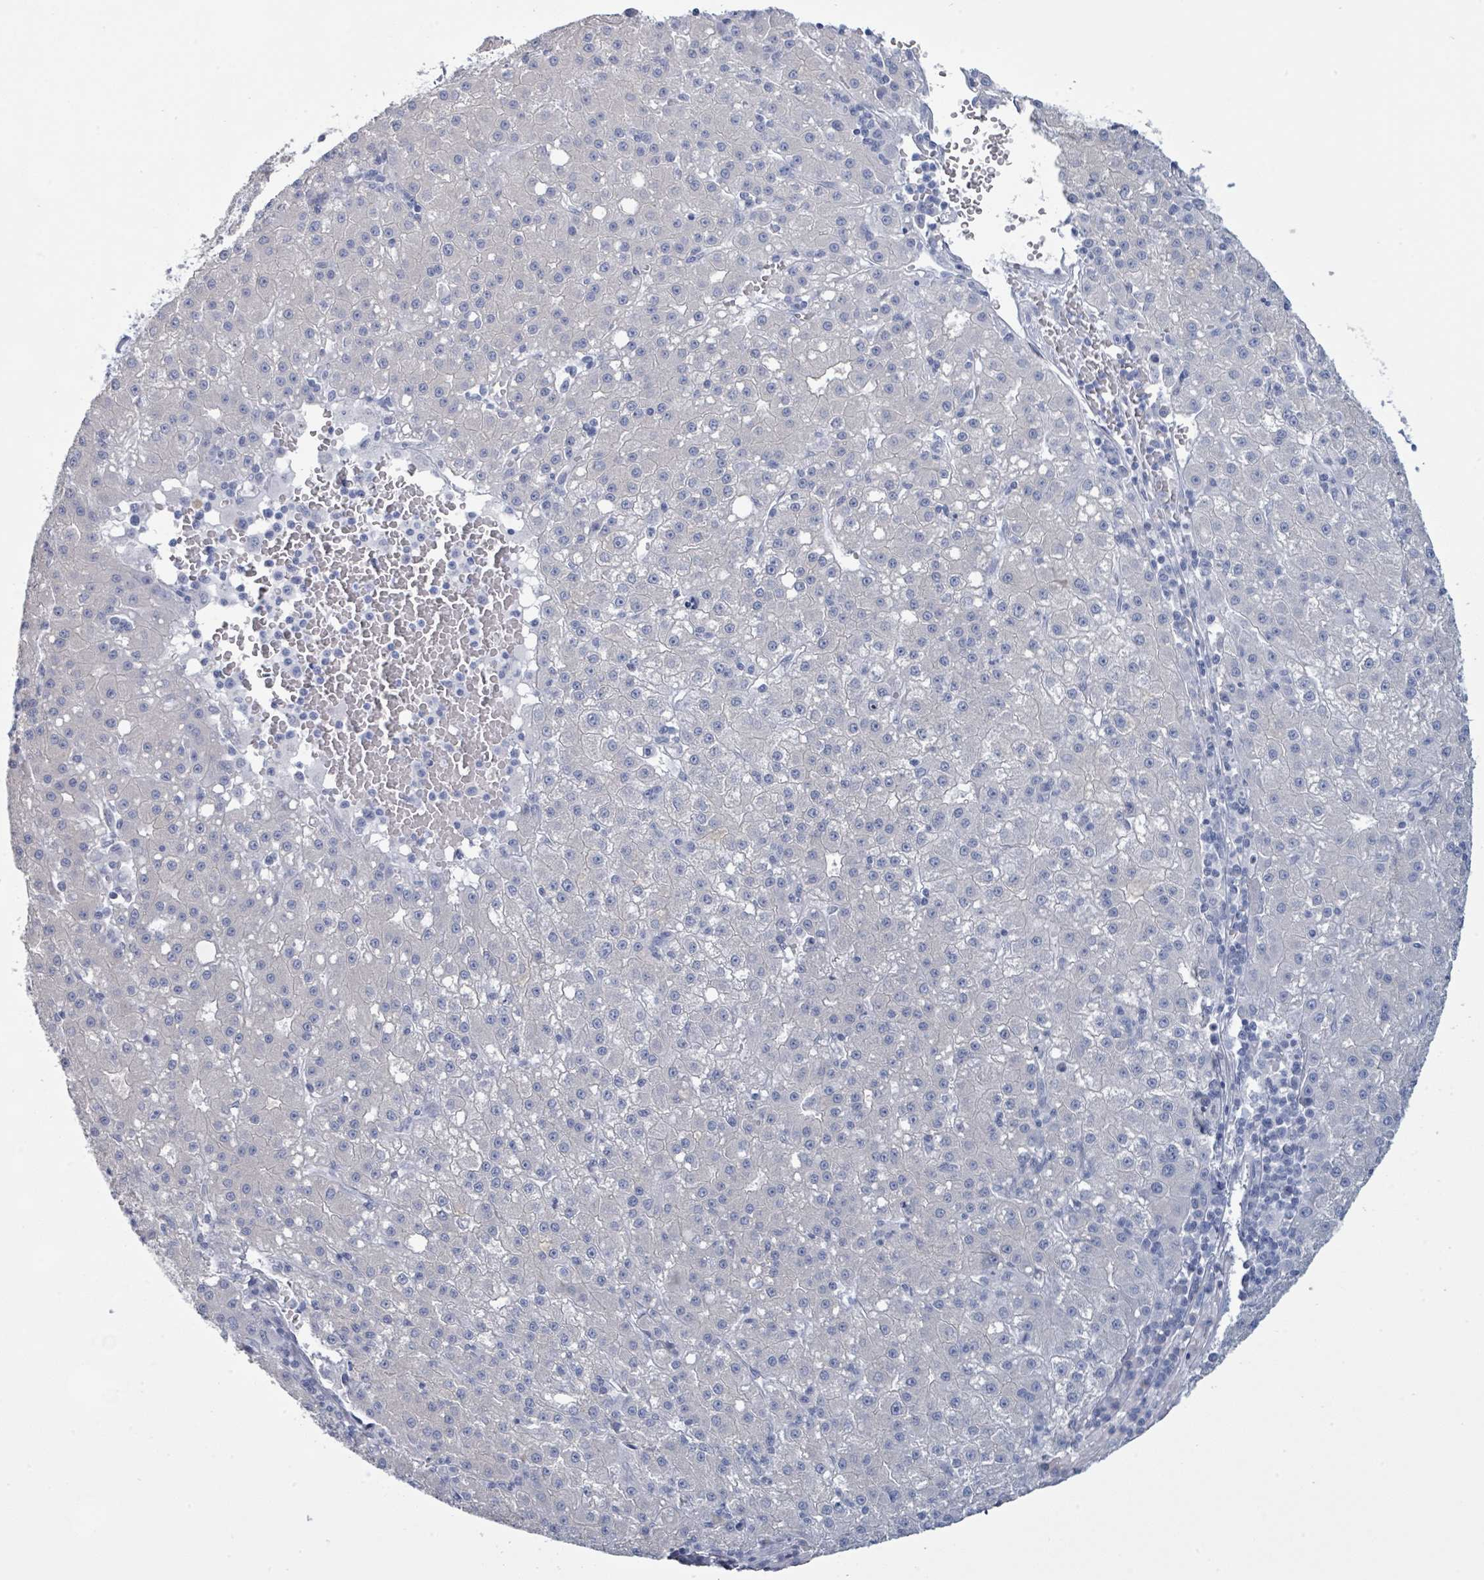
{"staining": {"intensity": "negative", "quantity": "none", "location": "none"}, "tissue": "liver cancer", "cell_type": "Tumor cells", "image_type": "cancer", "snomed": [{"axis": "morphology", "description": "Carcinoma, Hepatocellular, NOS"}, {"axis": "topography", "description": "Liver"}], "caption": "The histopathology image demonstrates no staining of tumor cells in hepatocellular carcinoma (liver).", "gene": "PGA3", "patient": {"sex": "male", "age": 76}}